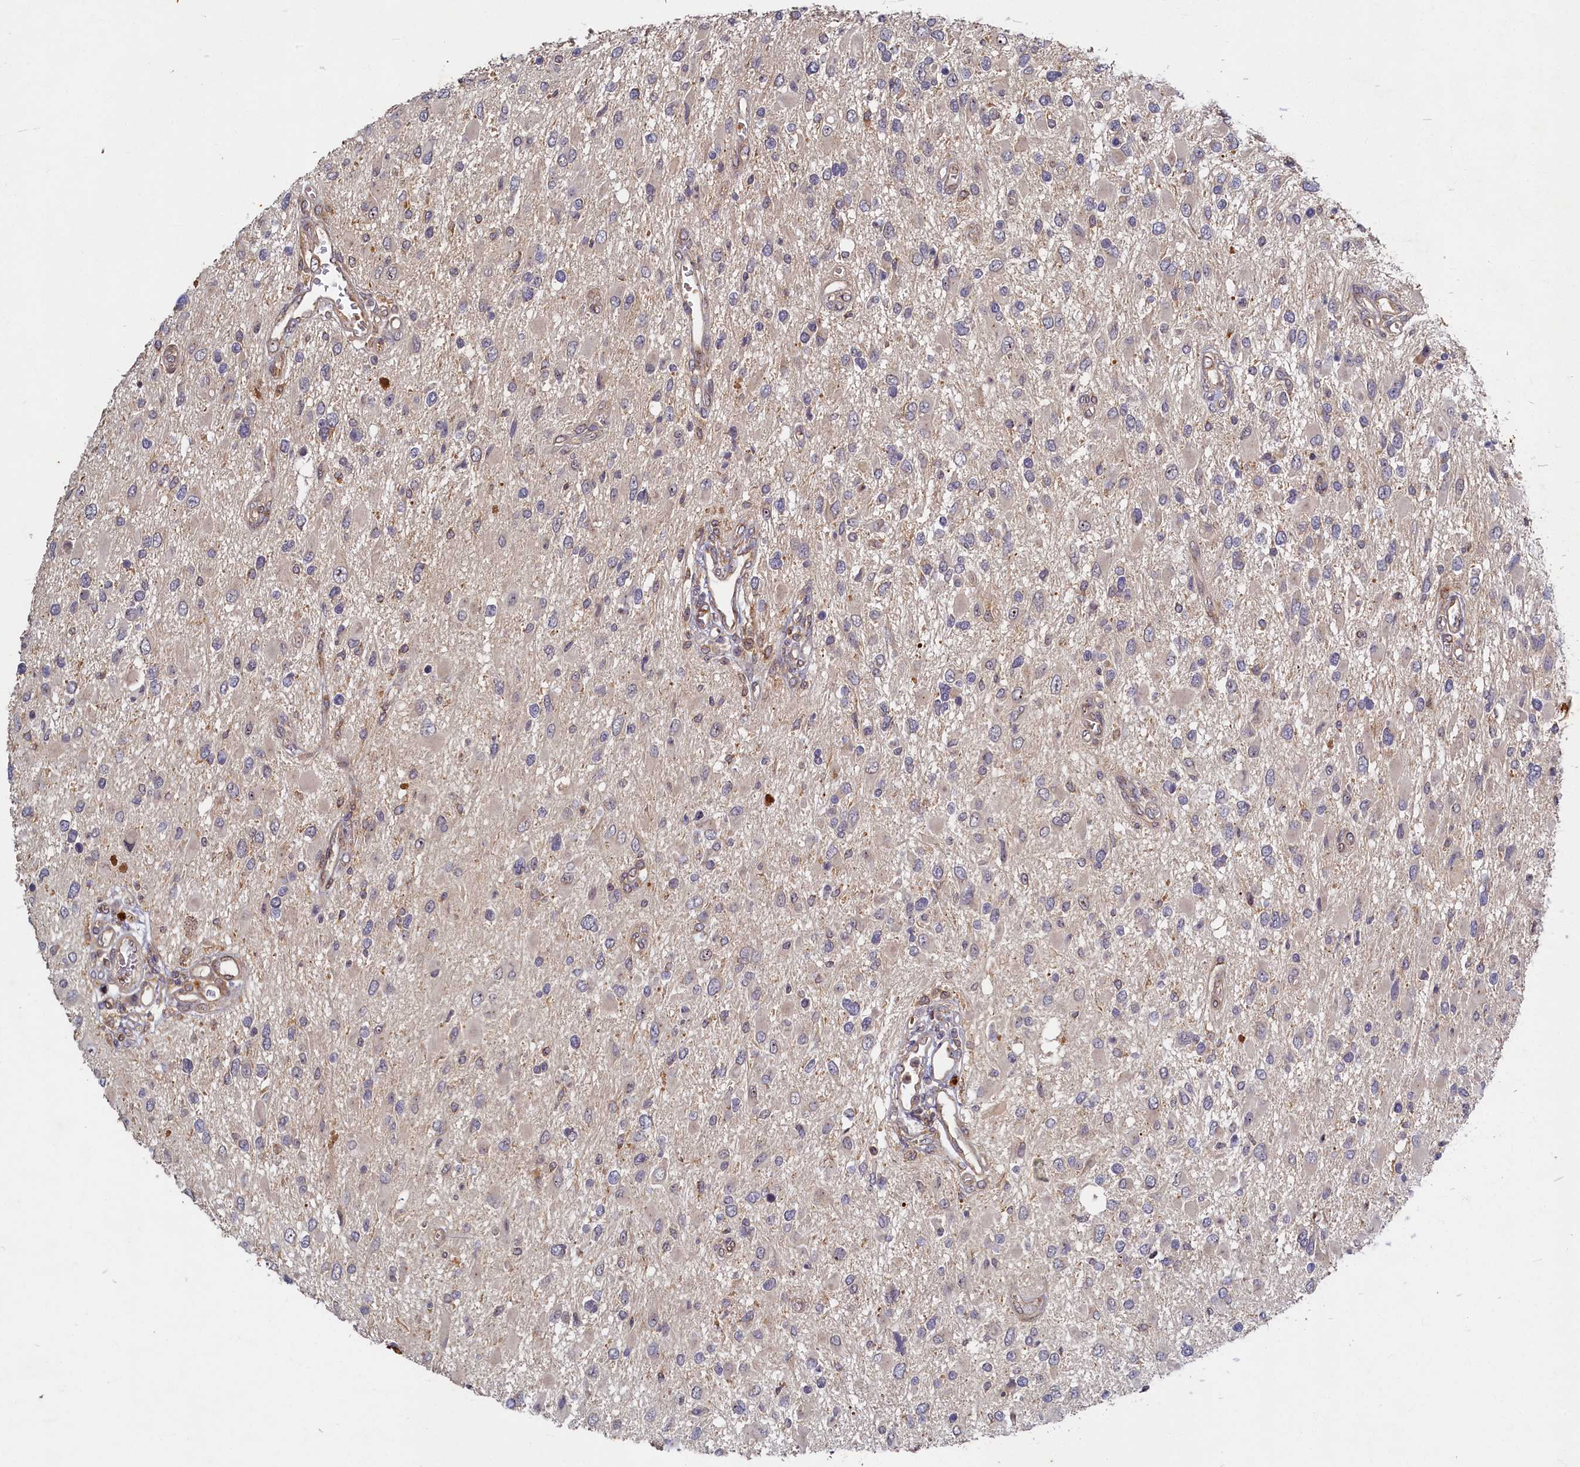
{"staining": {"intensity": "negative", "quantity": "none", "location": "none"}, "tissue": "glioma", "cell_type": "Tumor cells", "image_type": "cancer", "snomed": [{"axis": "morphology", "description": "Glioma, malignant, High grade"}, {"axis": "topography", "description": "Brain"}], "caption": "This is a micrograph of immunohistochemistry (IHC) staining of malignant high-grade glioma, which shows no staining in tumor cells.", "gene": "CEP20", "patient": {"sex": "male", "age": 53}}